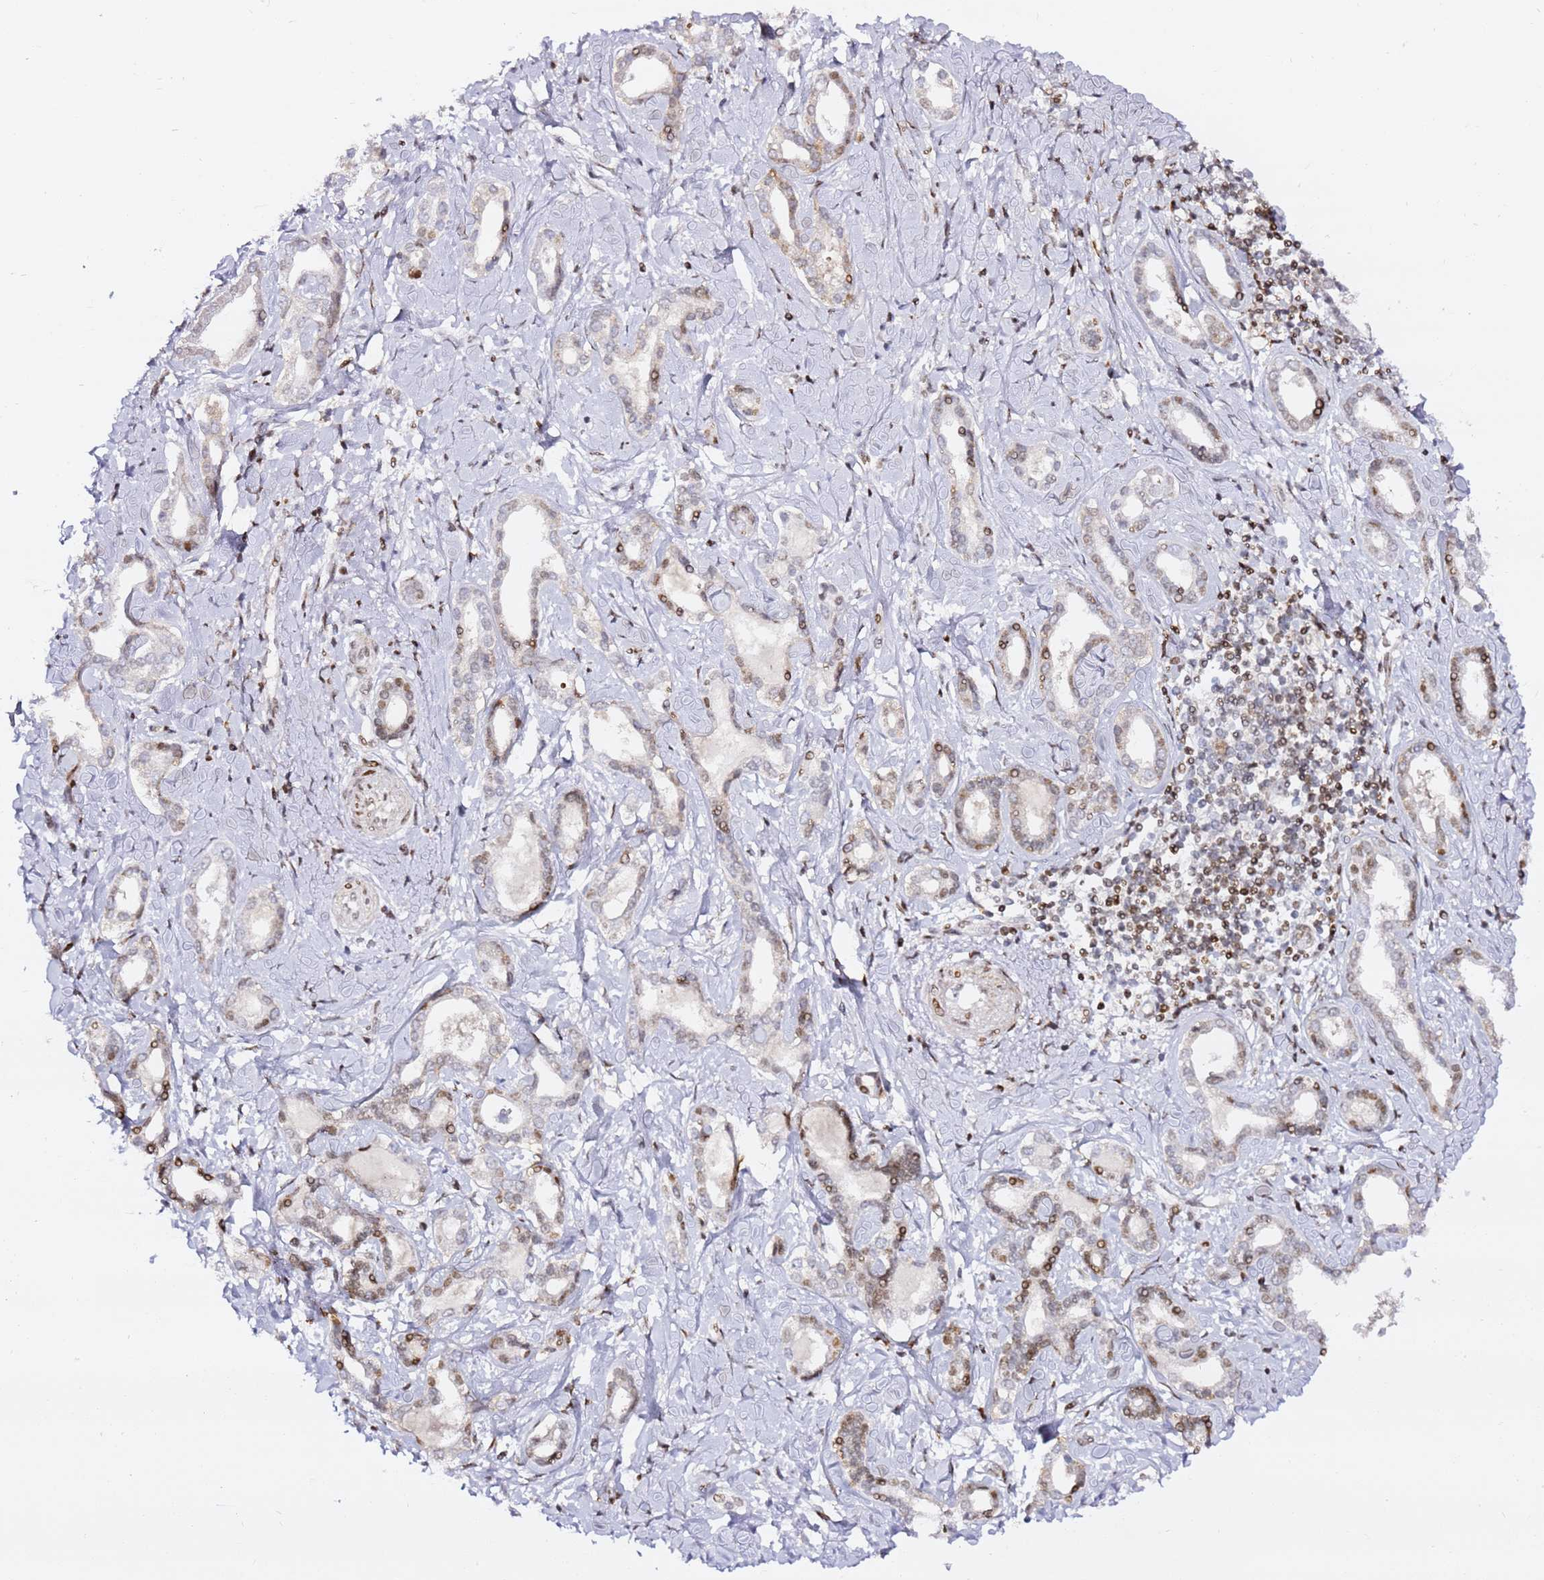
{"staining": {"intensity": "moderate", "quantity": "<25%", "location": "nuclear"}, "tissue": "liver cancer", "cell_type": "Tumor cells", "image_type": "cancer", "snomed": [{"axis": "morphology", "description": "Cholangiocarcinoma"}, {"axis": "topography", "description": "Liver"}], "caption": "Cholangiocarcinoma (liver) stained for a protein (brown) shows moderate nuclear positive expression in approximately <25% of tumor cells.", "gene": "GBP2", "patient": {"sex": "female", "age": 77}}